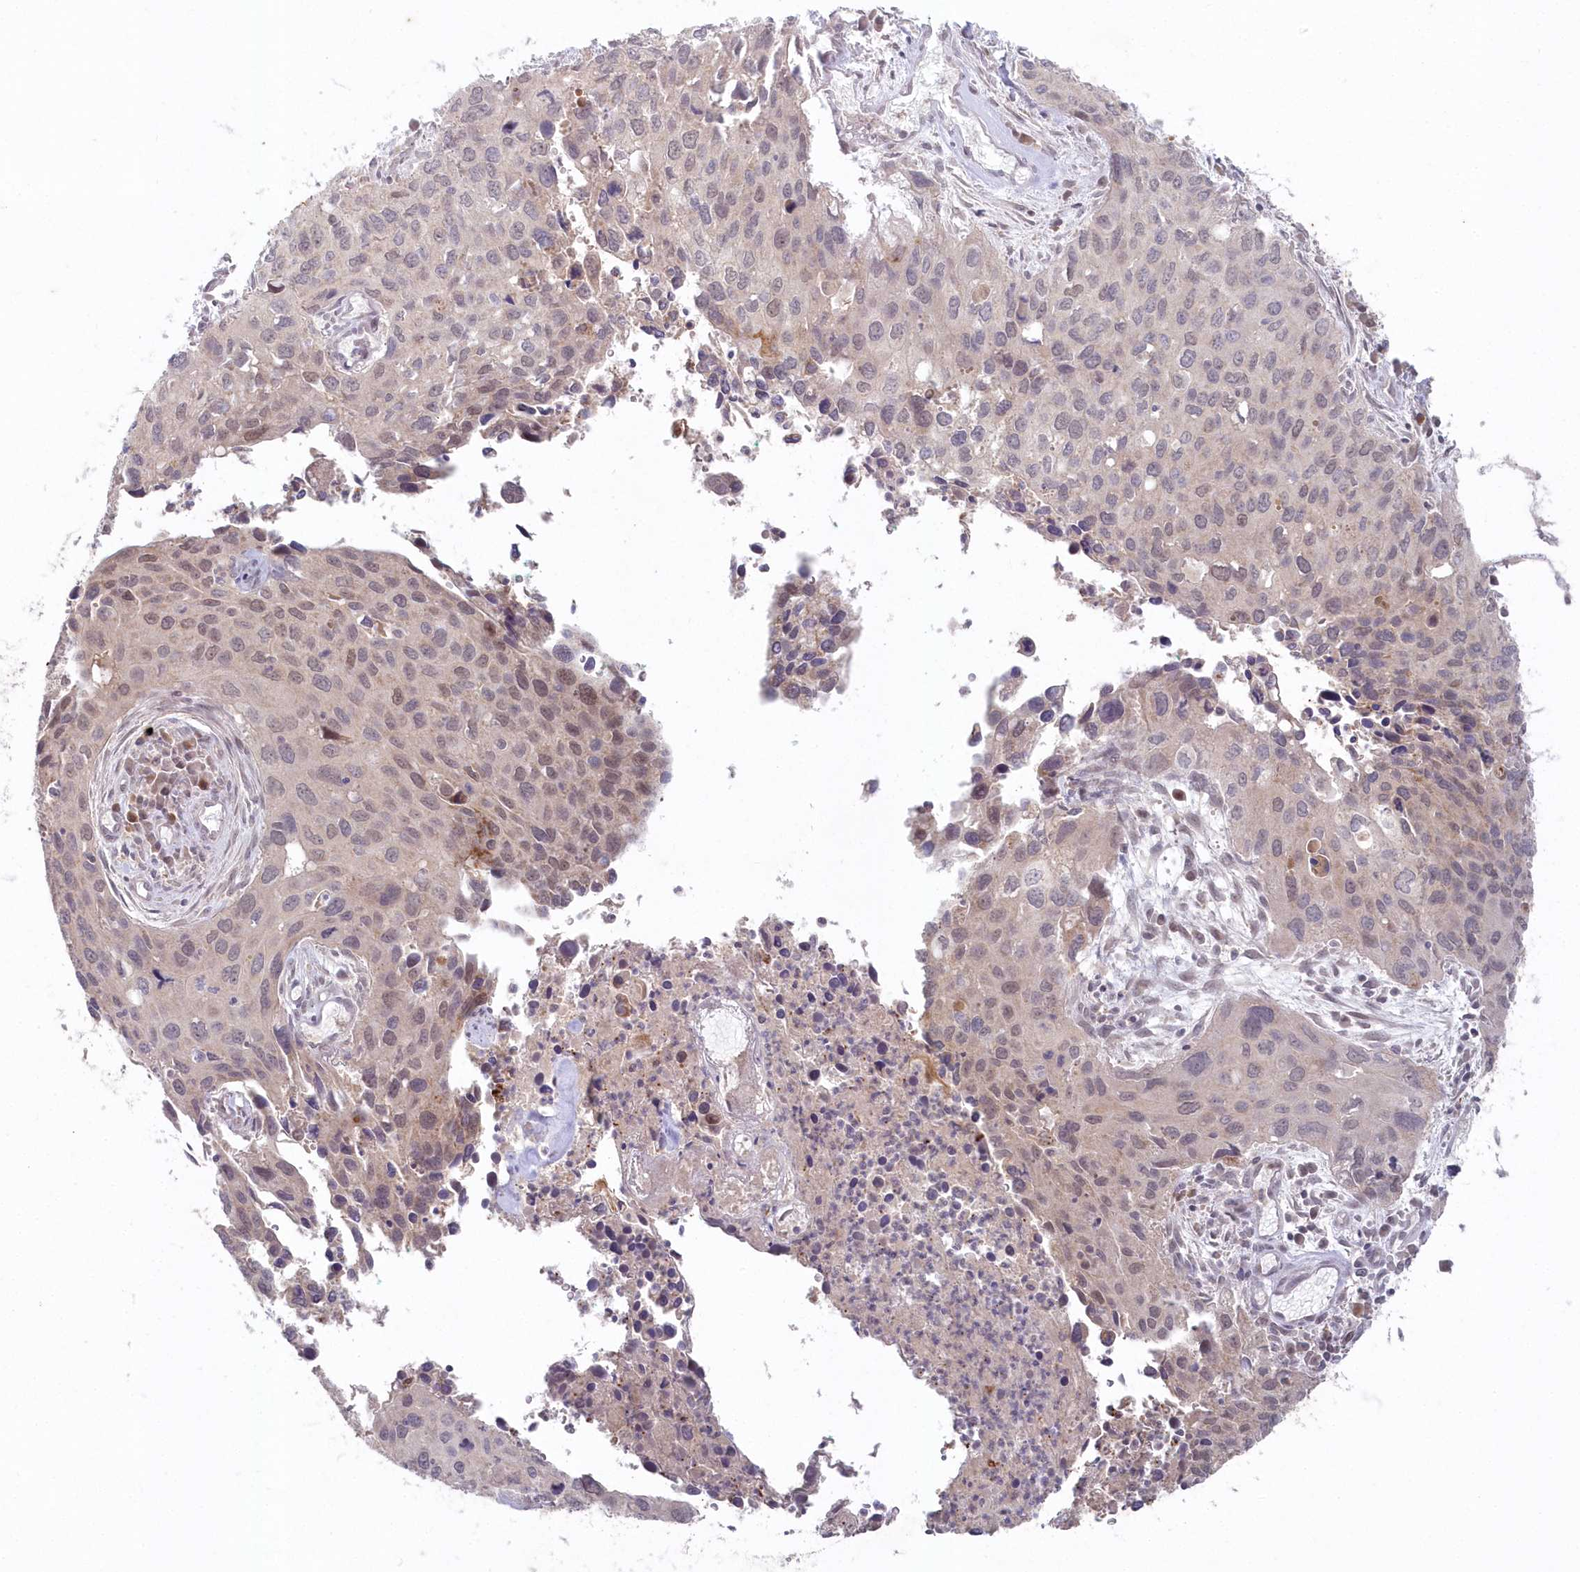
{"staining": {"intensity": "weak", "quantity": "<25%", "location": "nuclear"}, "tissue": "cervical cancer", "cell_type": "Tumor cells", "image_type": "cancer", "snomed": [{"axis": "morphology", "description": "Squamous cell carcinoma, NOS"}, {"axis": "topography", "description": "Cervix"}], "caption": "Immunohistochemistry photomicrograph of squamous cell carcinoma (cervical) stained for a protein (brown), which exhibits no positivity in tumor cells. (DAB immunohistochemistry, high magnification).", "gene": "ASCC1", "patient": {"sex": "female", "age": 55}}